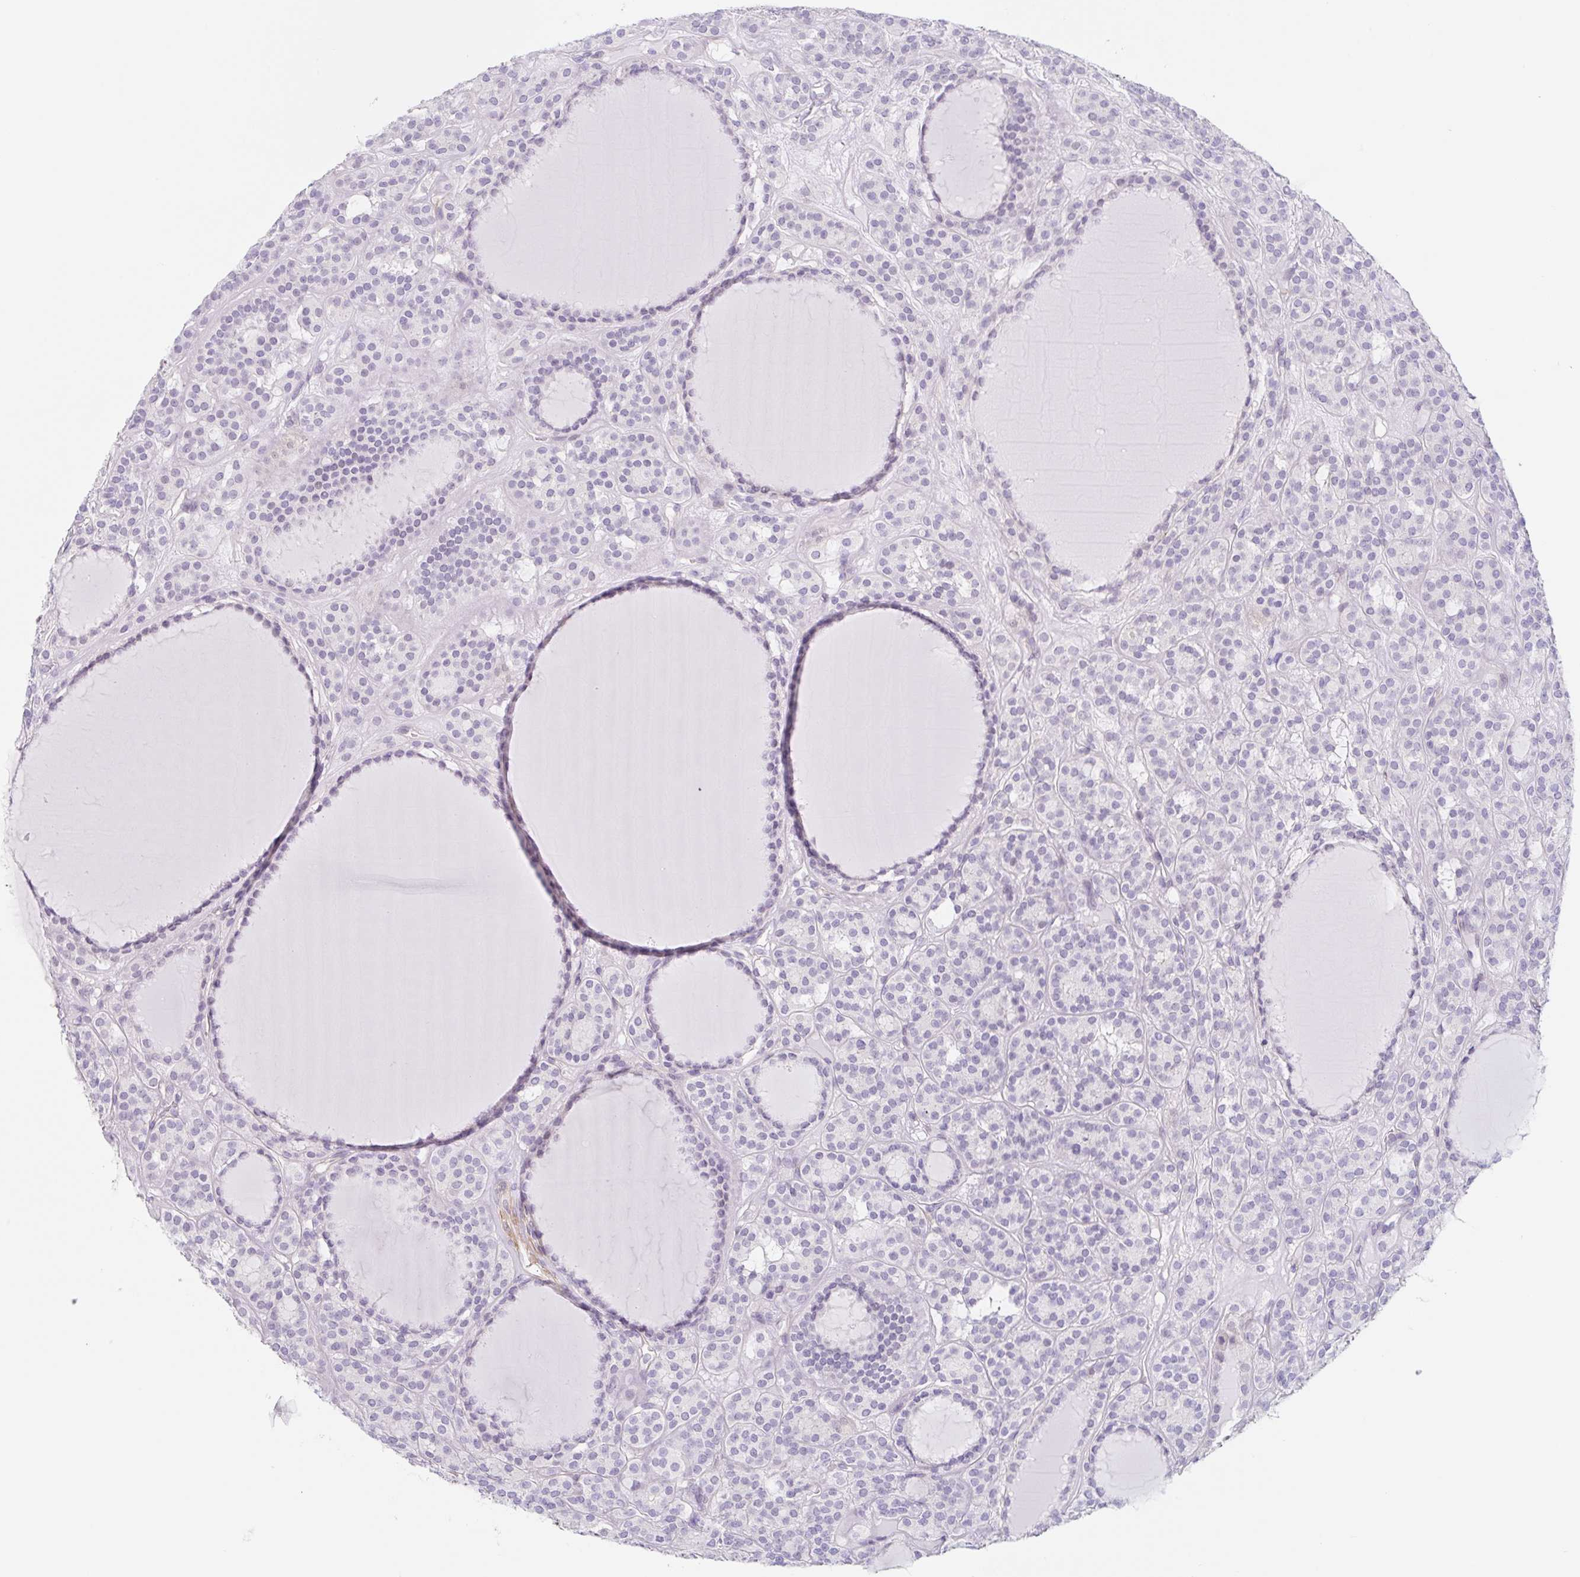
{"staining": {"intensity": "negative", "quantity": "none", "location": "none"}, "tissue": "thyroid cancer", "cell_type": "Tumor cells", "image_type": "cancer", "snomed": [{"axis": "morphology", "description": "Follicular adenoma carcinoma, NOS"}, {"axis": "topography", "description": "Thyroid gland"}], "caption": "Histopathology image shows no protein expression in tumor cells of thyroid cancer (follicular adenoma carcinoma) tissue.", "gene": "DCAF17", "patient": {"sex": "female", "age": 63}}